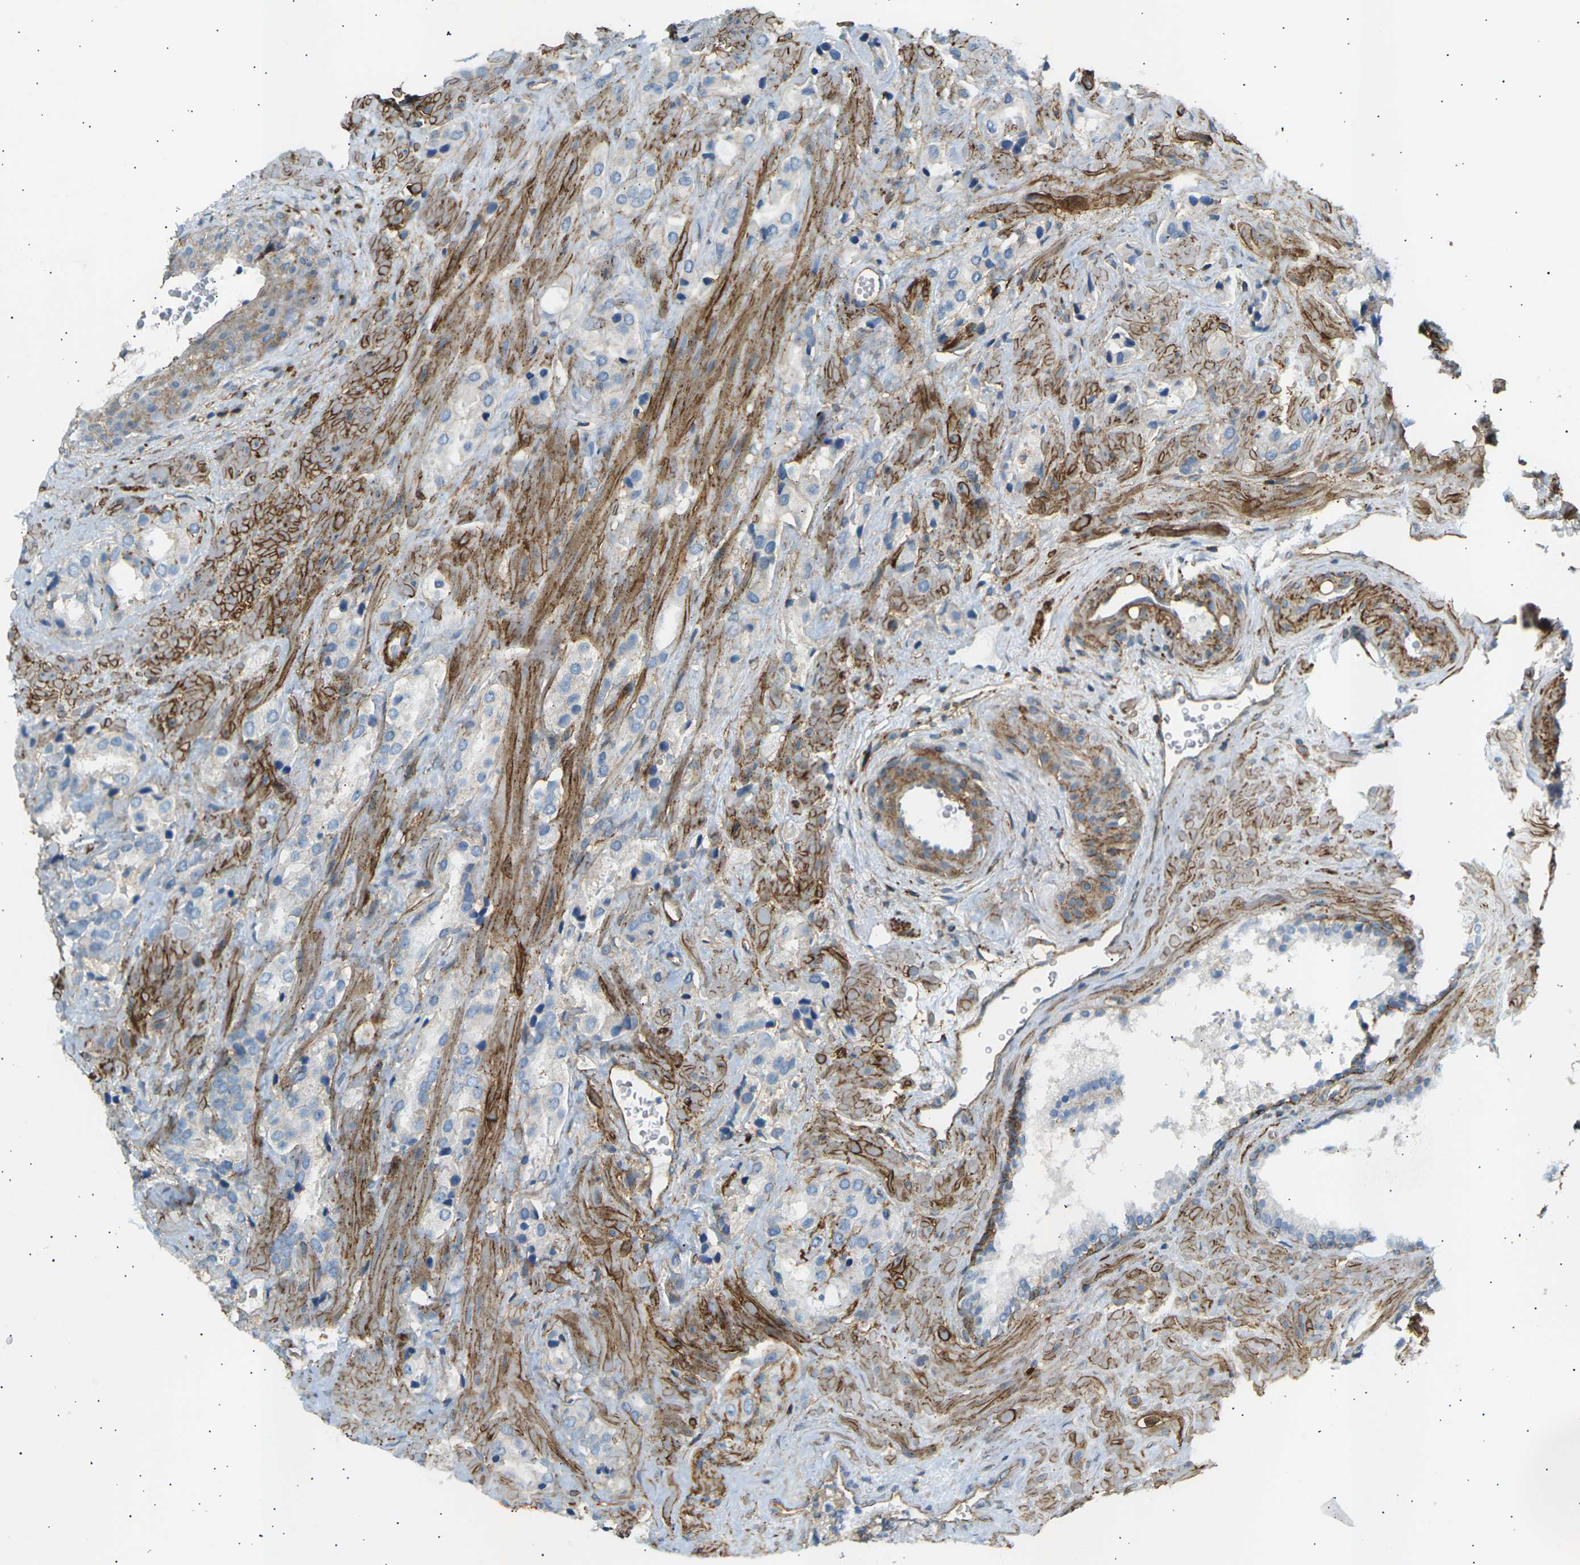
{"staining": {"intensity": "negative", "quantity": "none", "location": "none"}, "tissue": "prostate cancer", "cell_type": "Tumor cells", "image_type": "cancer", "snomed": [{"axis": "morphology", "description": "Adenocarcinoma, High grade"}, {"axis": "topography", "description": "Prostate"}], "caption": "DAB (3,3'-diaminobenzidine) immunohistochemical staining of human prostate cancer (high-grade adenocarcinoma) exhibits no significant expression in tumor cells.", "gene": "ATP2B4", "patient": {"sex": "male", "age": 64}}